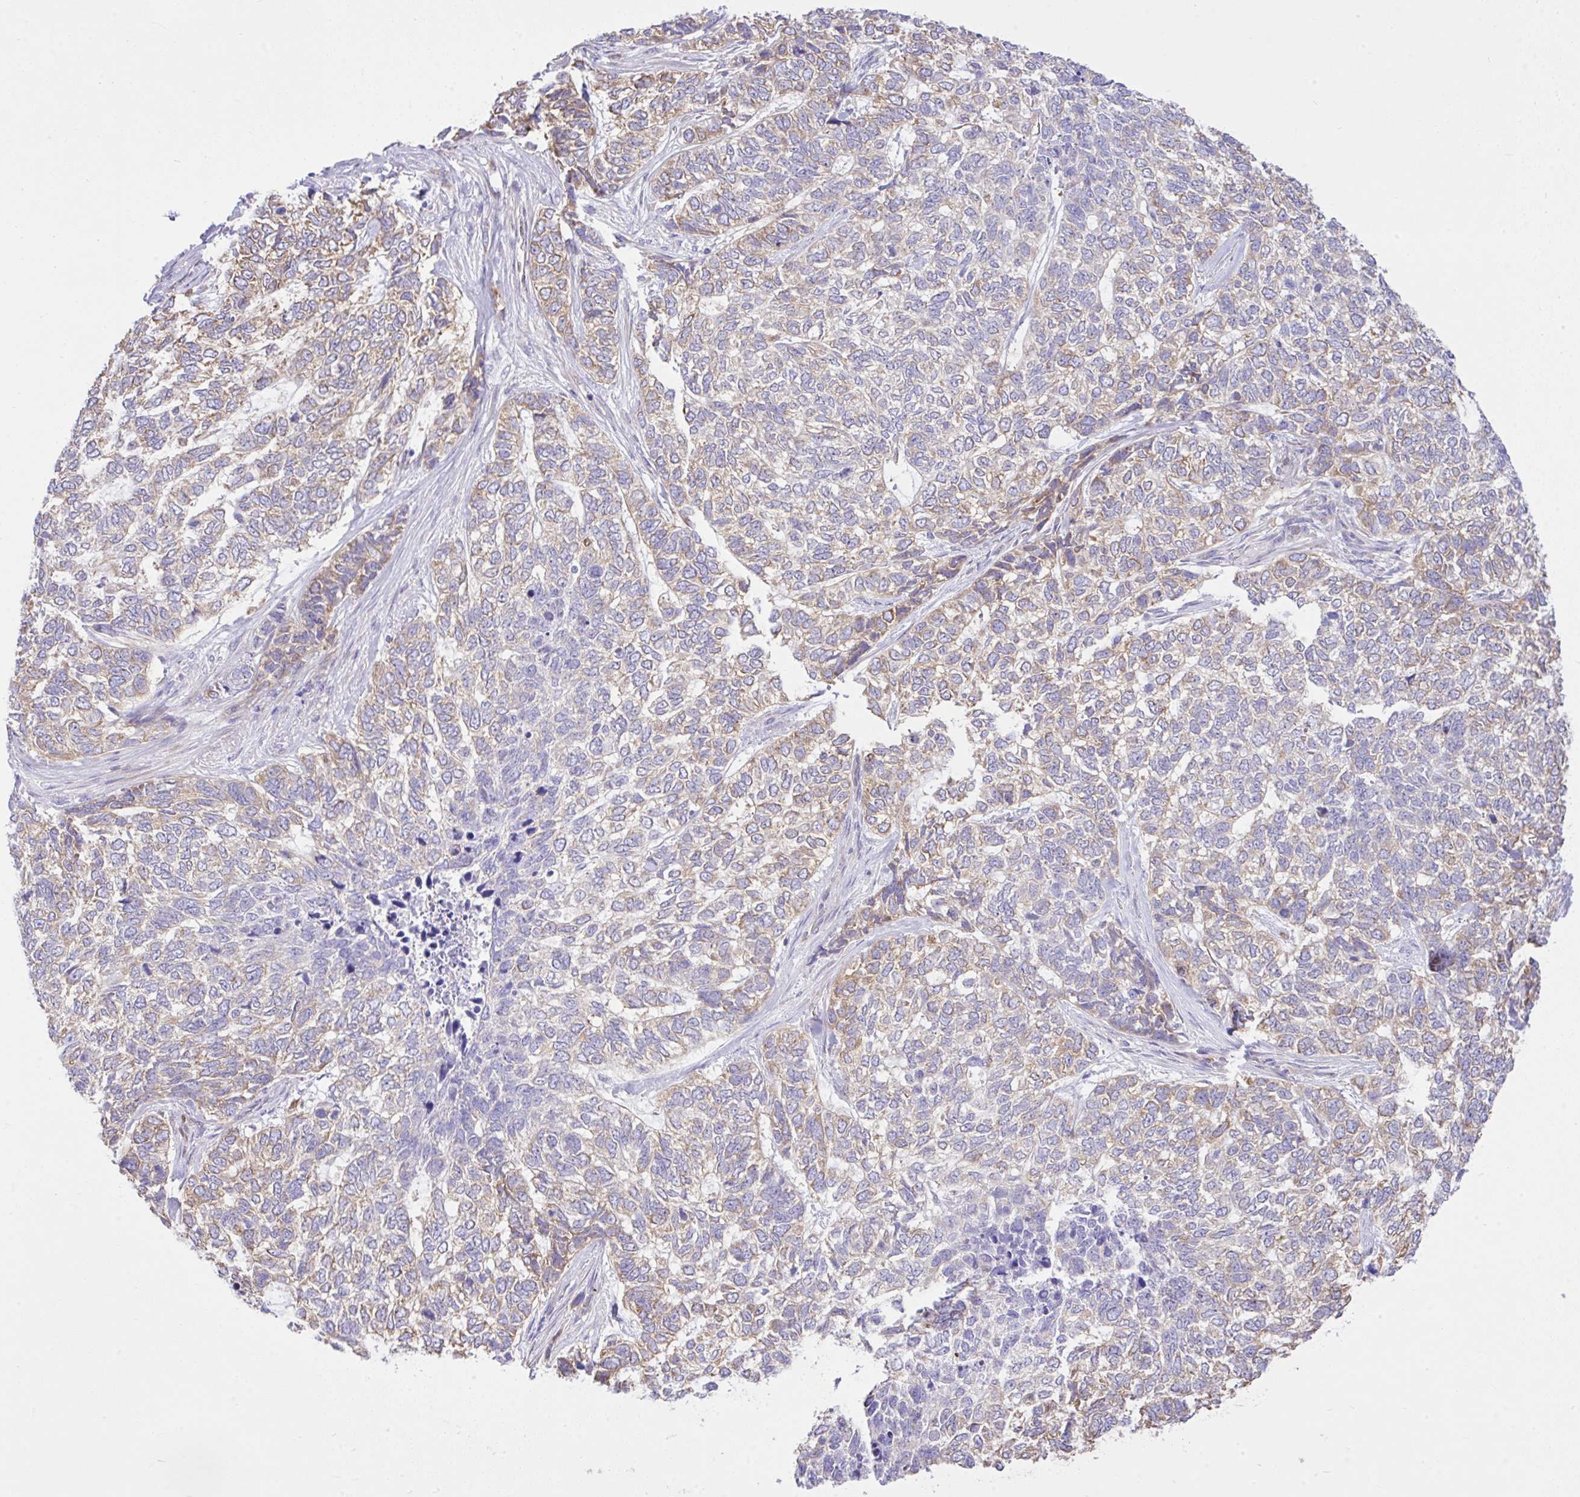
{"staining": {"intensity": "moderate", "quantity": "25%-75%", "location": "cytoplasmic/membranous"}, "tissue": "skin cancer", "cell_type": "Tumor cells", "image_type": "cancer", "snomed": [{"axis": "morphology", "description": "Basal cell carcinoma"}, {"axis": "topography", "description": "Skin"}], "caption": "Skin basal cell carcinoma stained for a protein (brown) reveals moderate cytoplasmic/membranous positive staining in approximately 25%-75% of tumor cells.", "gene": "EEF1A2", "patient": {"sex": "female", "age": 65}}